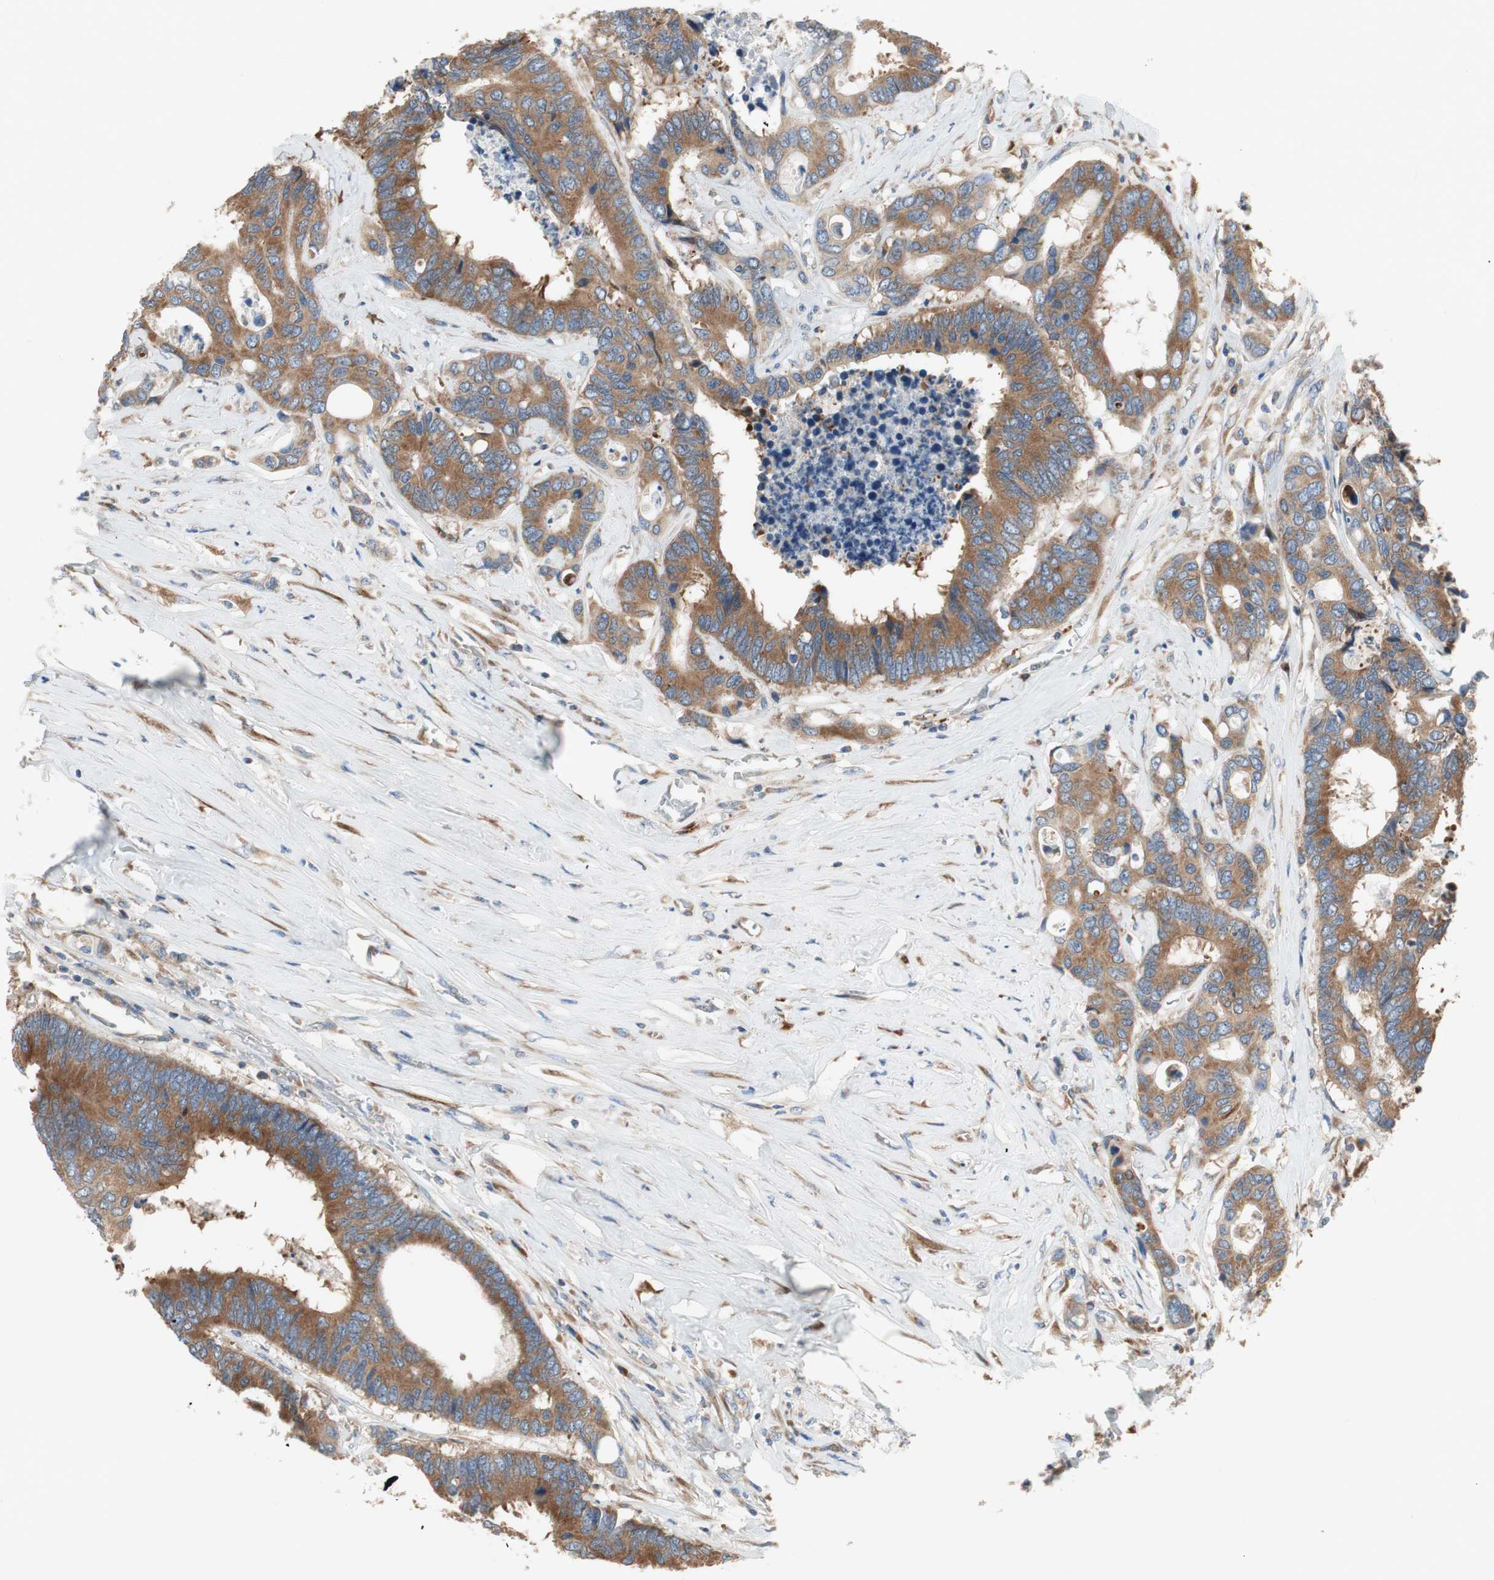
{"staining": {"intensity": "moderate", "quantity": ">75%", "location": "cytoplasmic/membranous"}, "tissue": "colorectal cancer", "cell_type": "Tumor cells", "image_type": "cancer", "snomed": [{"axis": "morphology", "description": "Adenocarcinoma, NOS"}, {"axis": "topography", "description": "Rectum"}], "caption": "Colorectal adenocarcinoma stained for a protein reveals moderate cytoplasmic/membranous positivity in tumor cells.", "gene": "RPL23", "patient": {"sex": "male", "age": 55}}